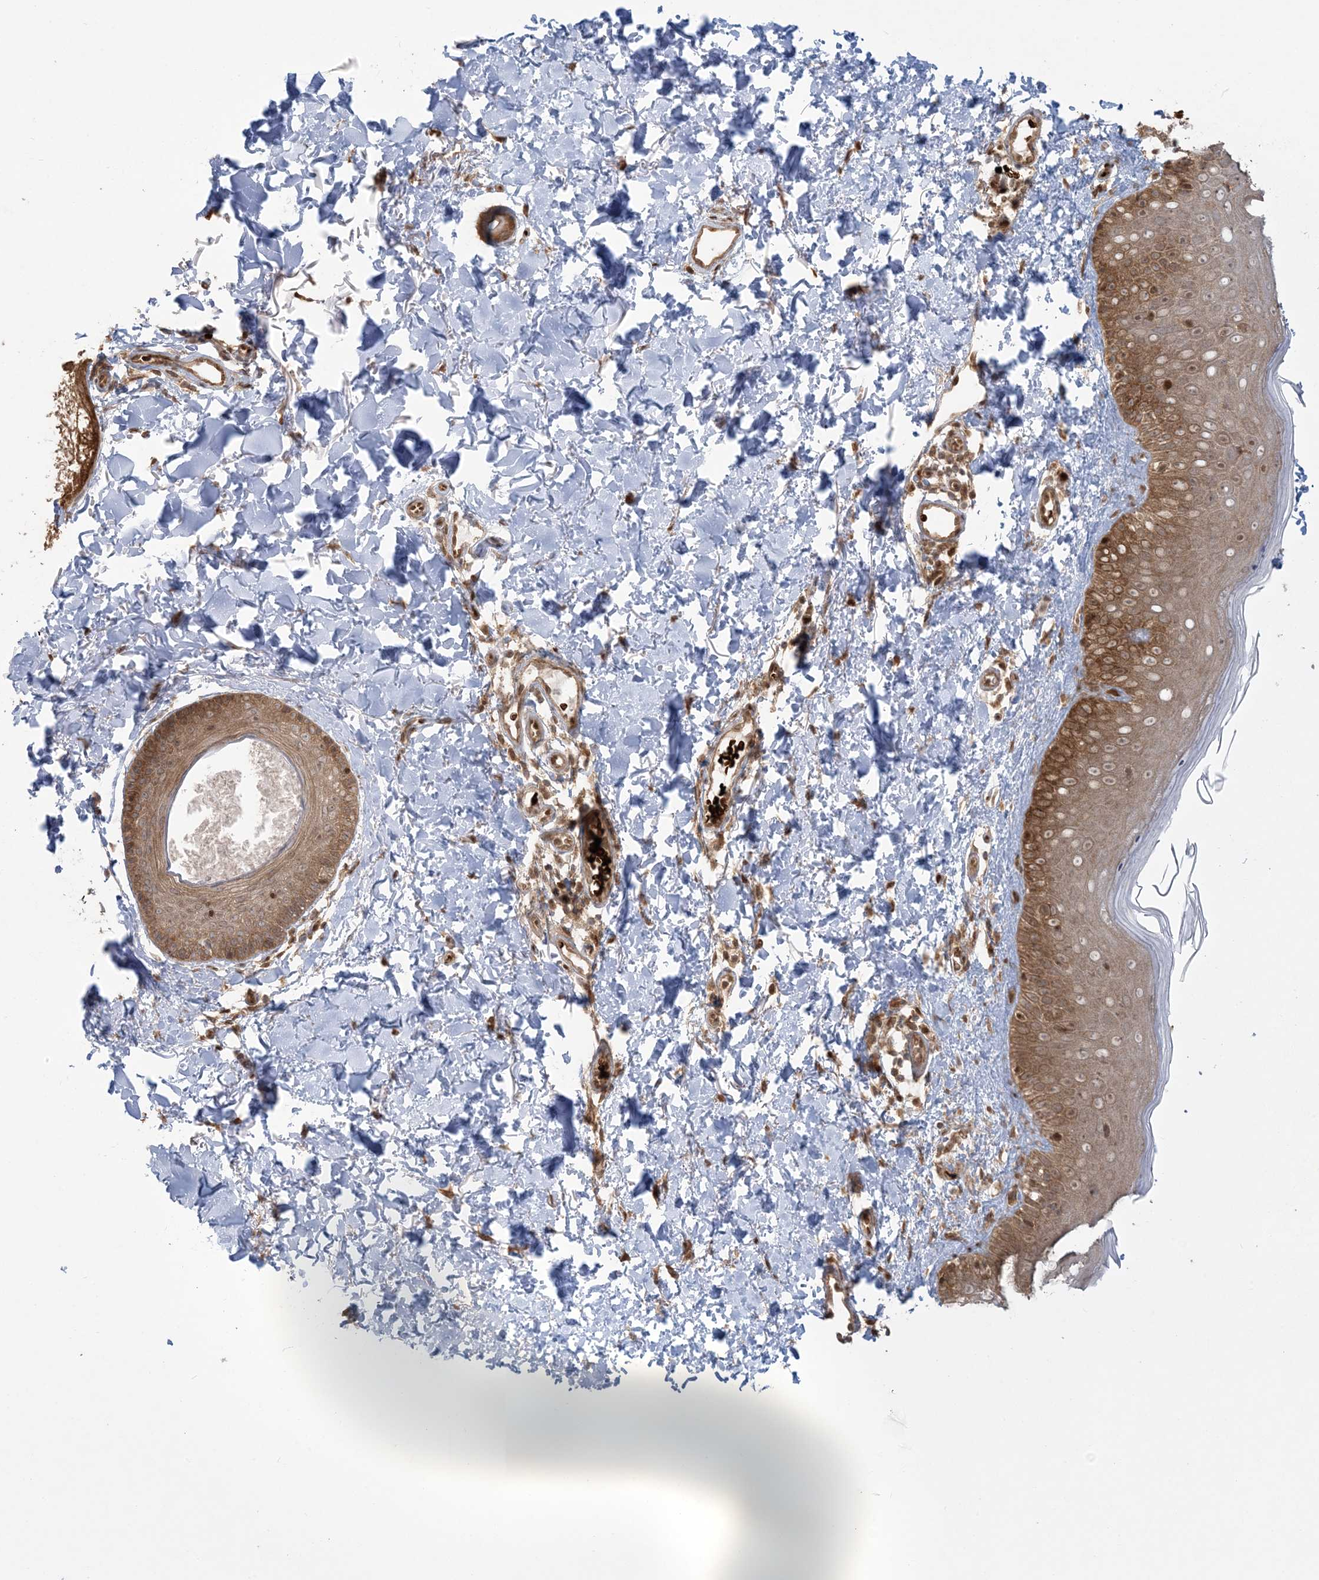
{"staining": {"intensity": "moderate", "quantity": "25%-75%", "location": "cytoplasmic/membranous"}, "tissue": "skin", "cell_type": "Fibroblasts", "image_type": "normal", "snomed": [{"axis": "morphology", "description": "Normal tissue, NOS"}, {"axis": "topography", "description": "Skin"}], "caption": "Immunohistochemical staining of unremarkable skin reveals 25%-75% levels of moderate cytoplasmic/membranous protein staining in approximately 25%-75% of fibroblasts. (IHC, brightfield microscopy, high magnification).", "gene": "ABCF3", "patient": {"sex": "male", "age": 52}}